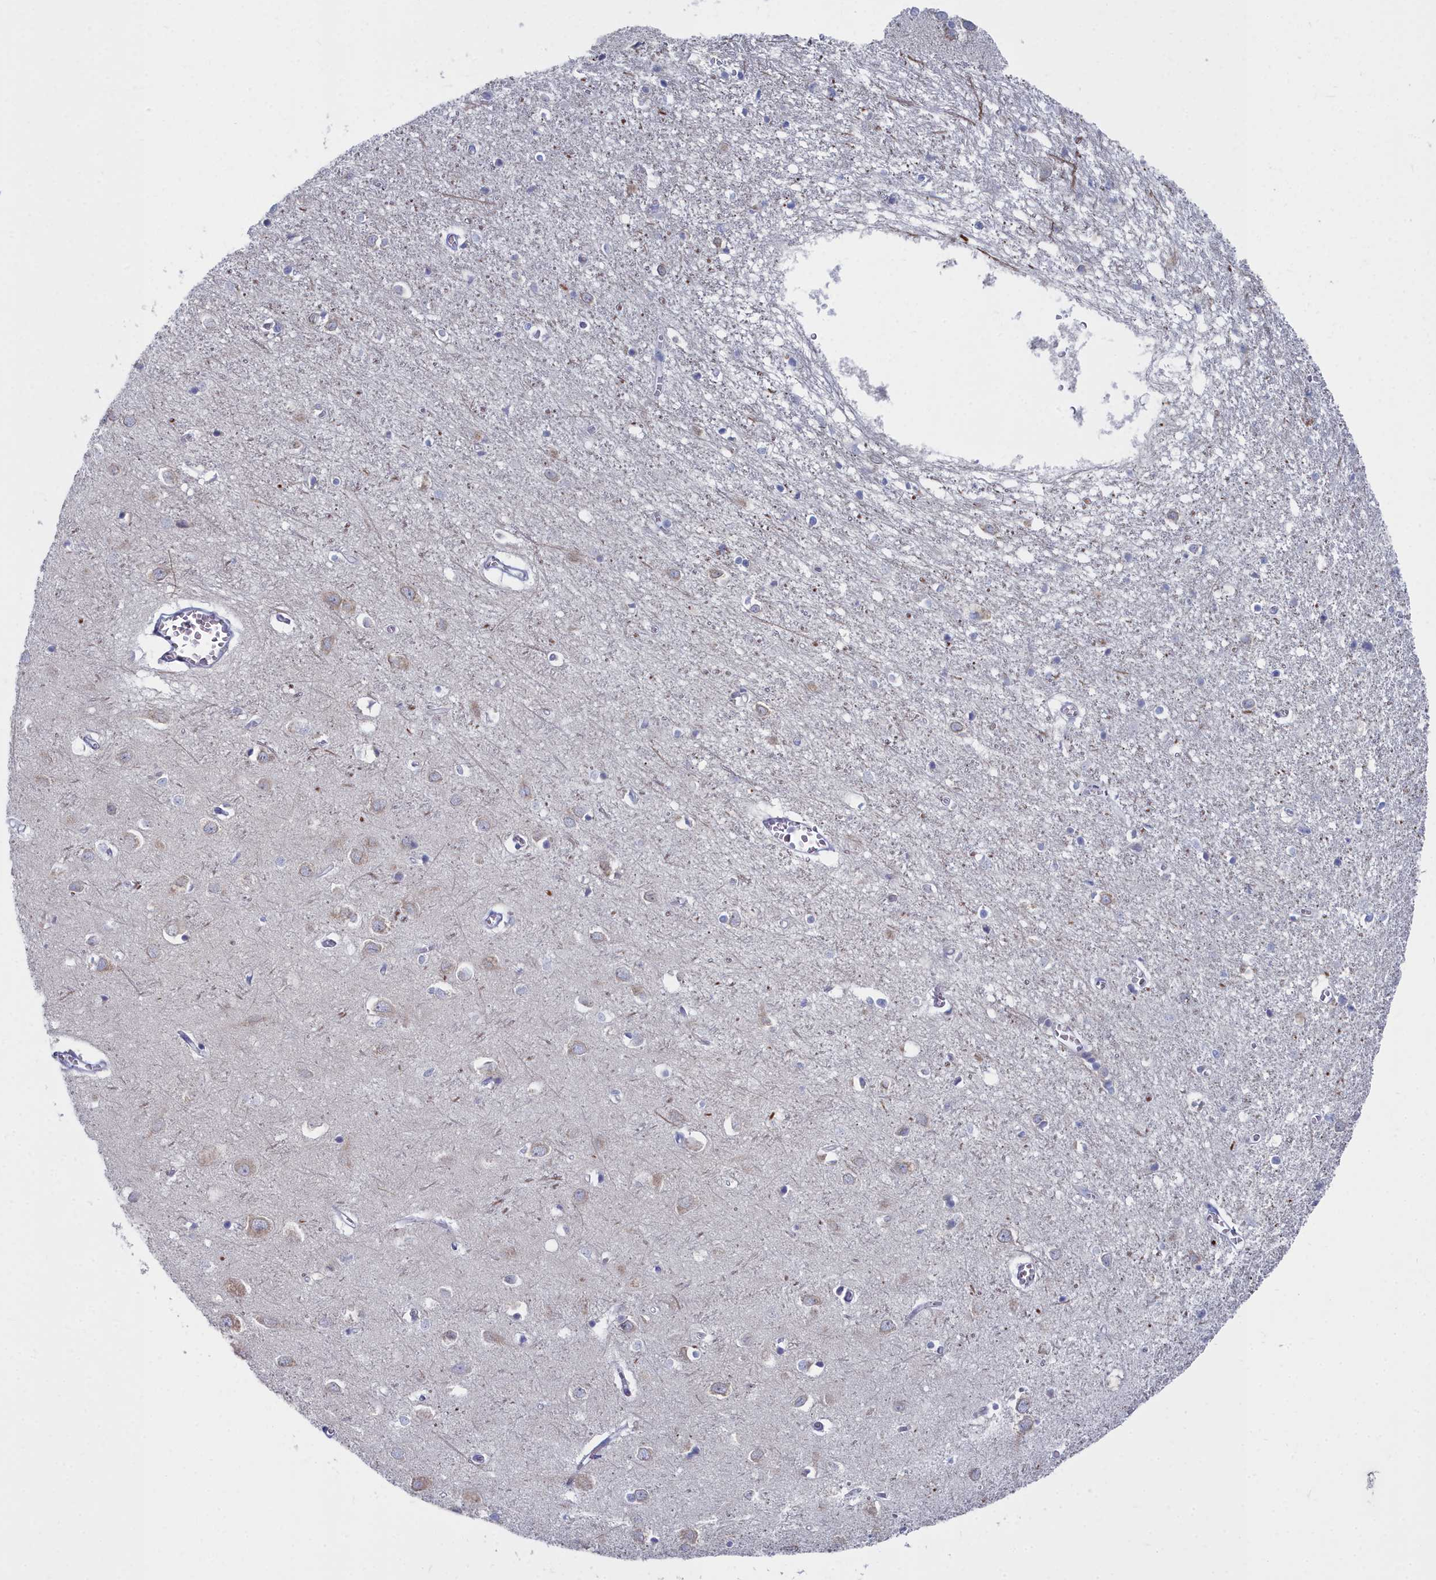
{"staining": {"intensity": "negative", "quantity": "none", "location": "none"}, "tissue": "cerebral cortex", "cell_type": "Endothelial cells", "image_type": "normal", "snomed": [{"axis": "morphology", "description": "Normal tissue, NOS"}, {"axis": "topography", "description": "Cerebral cortex"}], "caption": "High power microscopy micrograph of an immunohistochemistry (IHC) histopathology image of normal cerebral cortex, revealing no significant positivity in endothelial cells. Brightfield microscopy of IHC stained with DAB (brown) and hematoxylin (blue), captured at high magnification.", "gene": "CCDC149", "patient": {"sex": "female", "age": 64}}